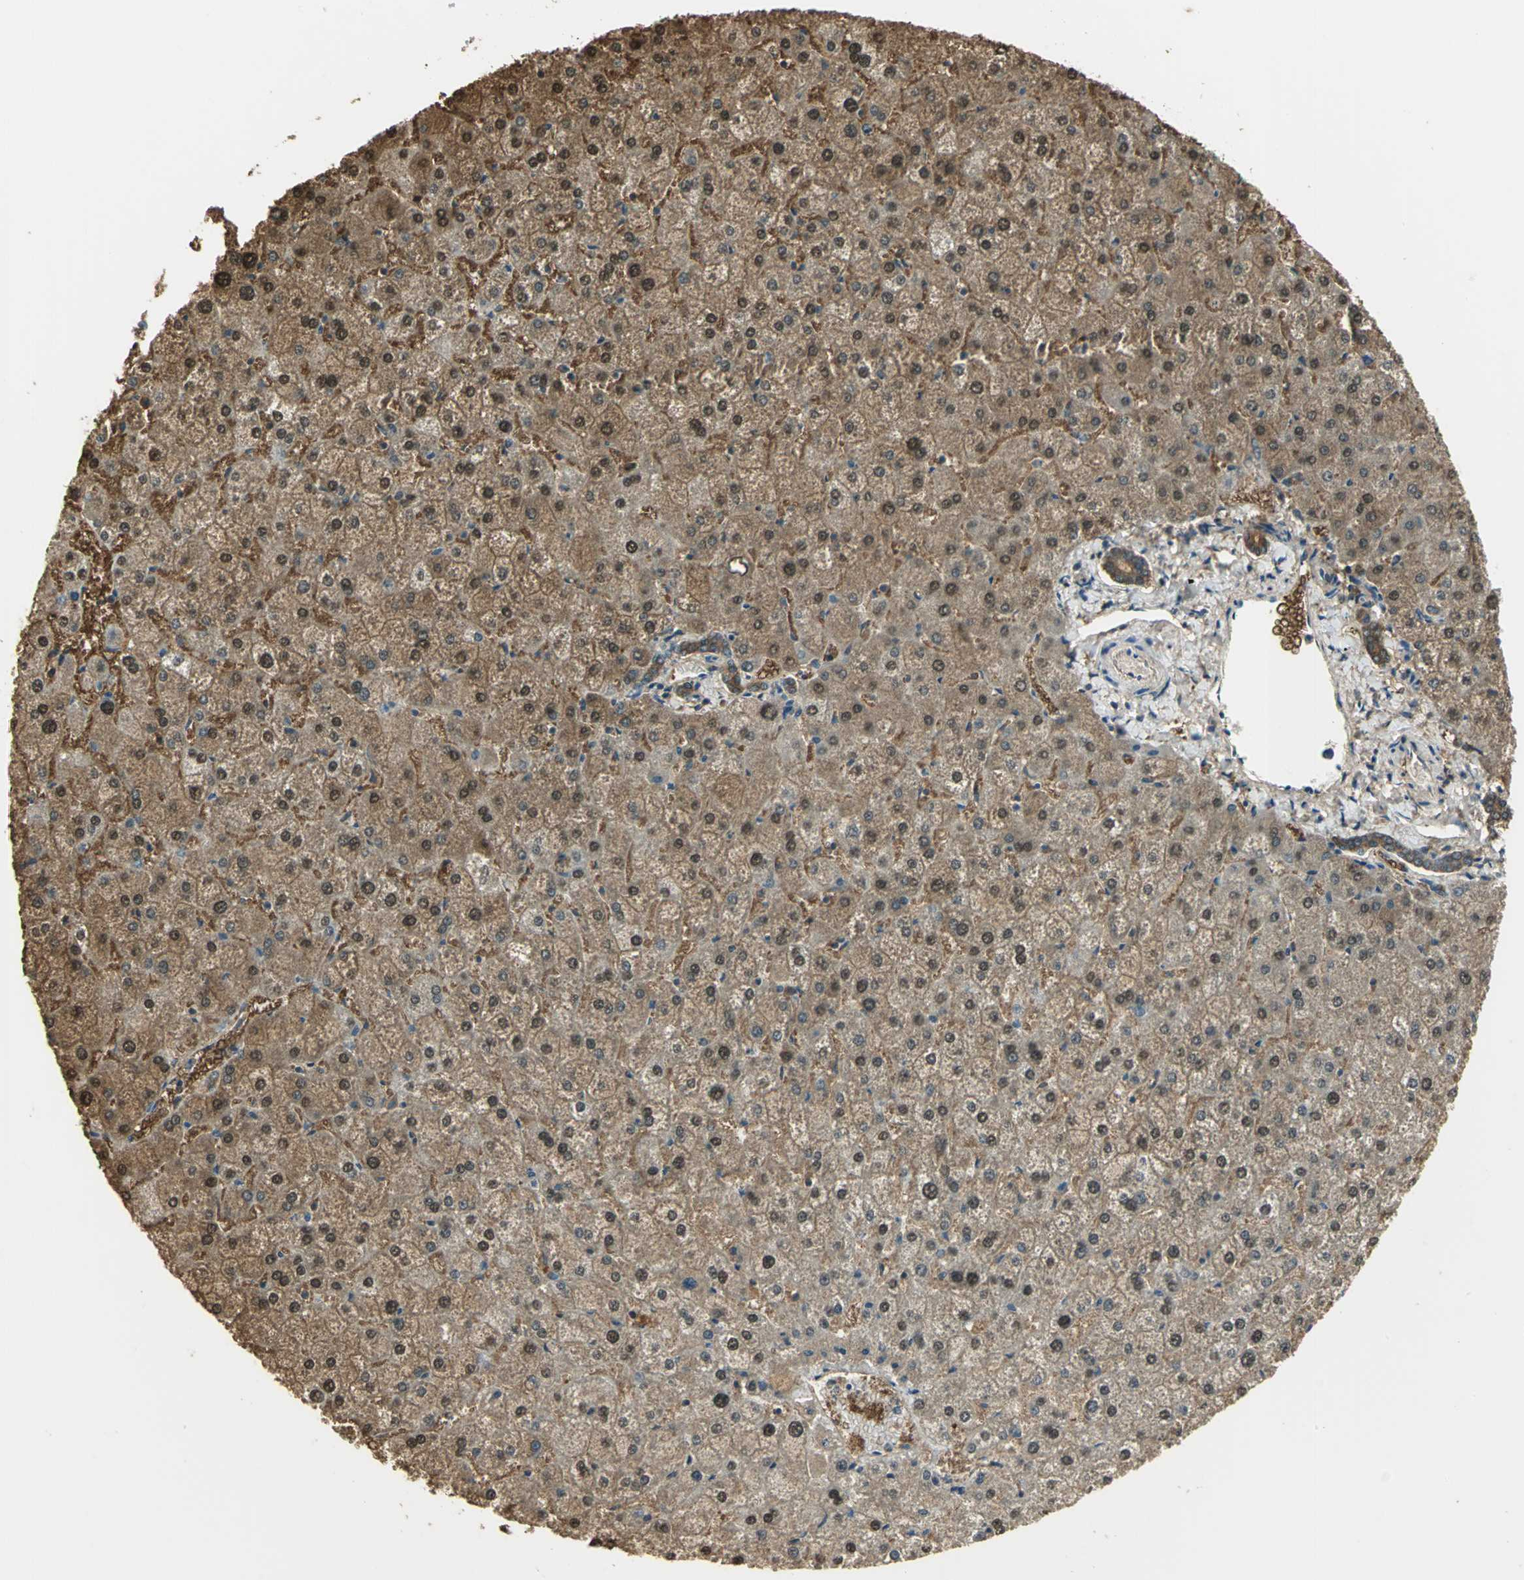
{"staining": {"intensity": "moderate", "quantity": ">75%", "location": "cytoplasmic/membranous"}, "tissue": "liver", "cell_type": "Cholangiocytes", "image_type": "normal", "snomed": [{"axis": "morphology", "description": "Normal tissue, NOS"}, {"axis": "topography", "description": "Liver"}], "caption": "Protein staining of unremarkable liver demonstrates moderate cytoplasmic/membranous staining in about >75% of cholangiocytes.", "gene": "PARK7", "patient": {"sex": "female", "age": 32}}